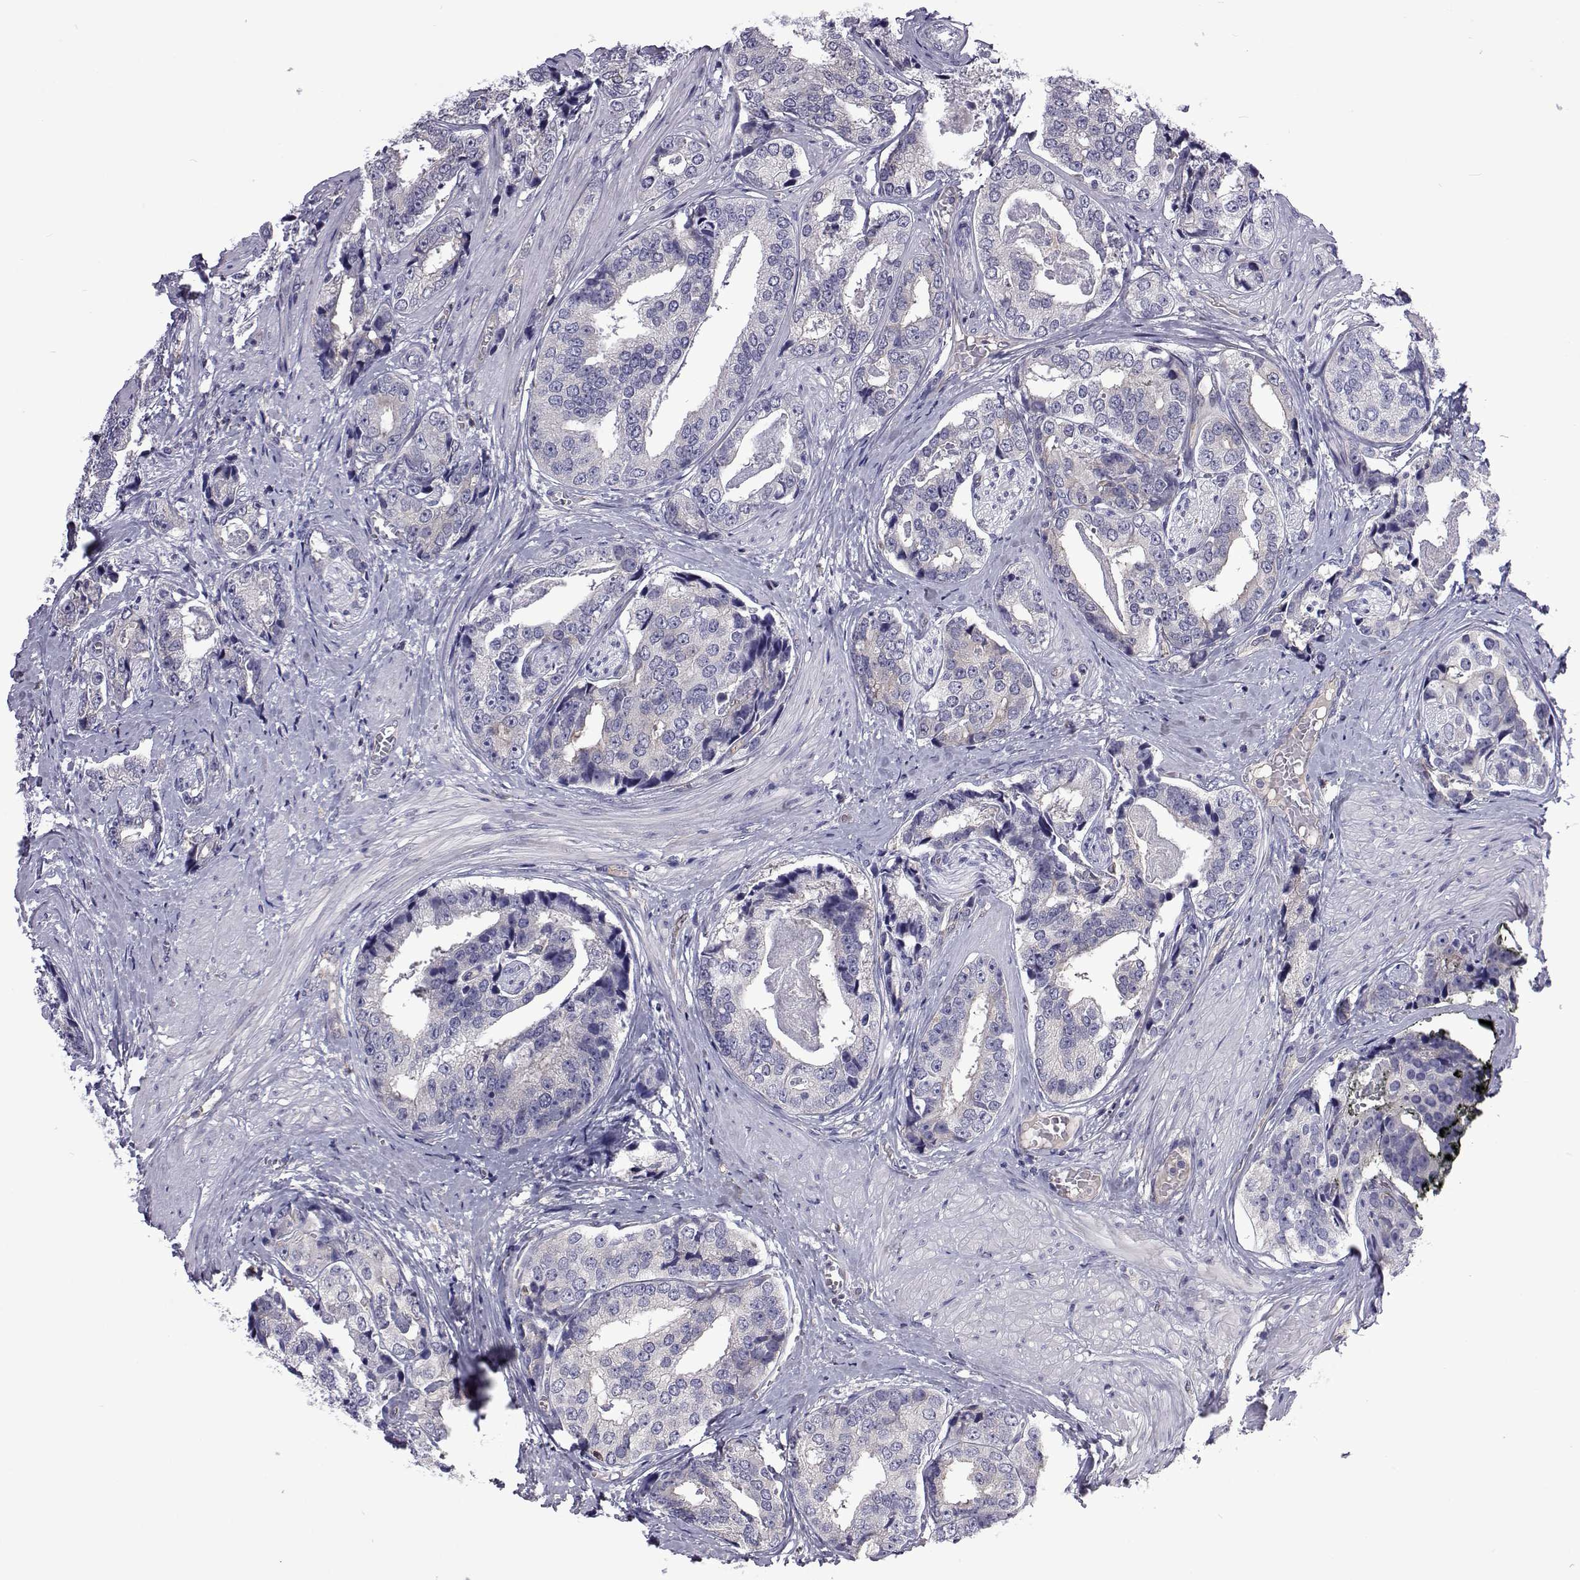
{"staining": {"intensity": "negative", "quantity": "none", "location": "none"}, "tissue": "prostate cancer", "cell_type": "Tumor cells", "image_type": "cancer", "snomed": [{"axis": "morphology", "description": "Adenocarcinoma, High grade"}, {"axis": "topography", "description": "Prostate"}], "caption": "Immunohistochemical staining of human prostate adenocarcinoma (high-grade) reveals no significant expression in tumor cells.", "gene": "TCF15", "patient": {"sex": "male", "age": 71}}